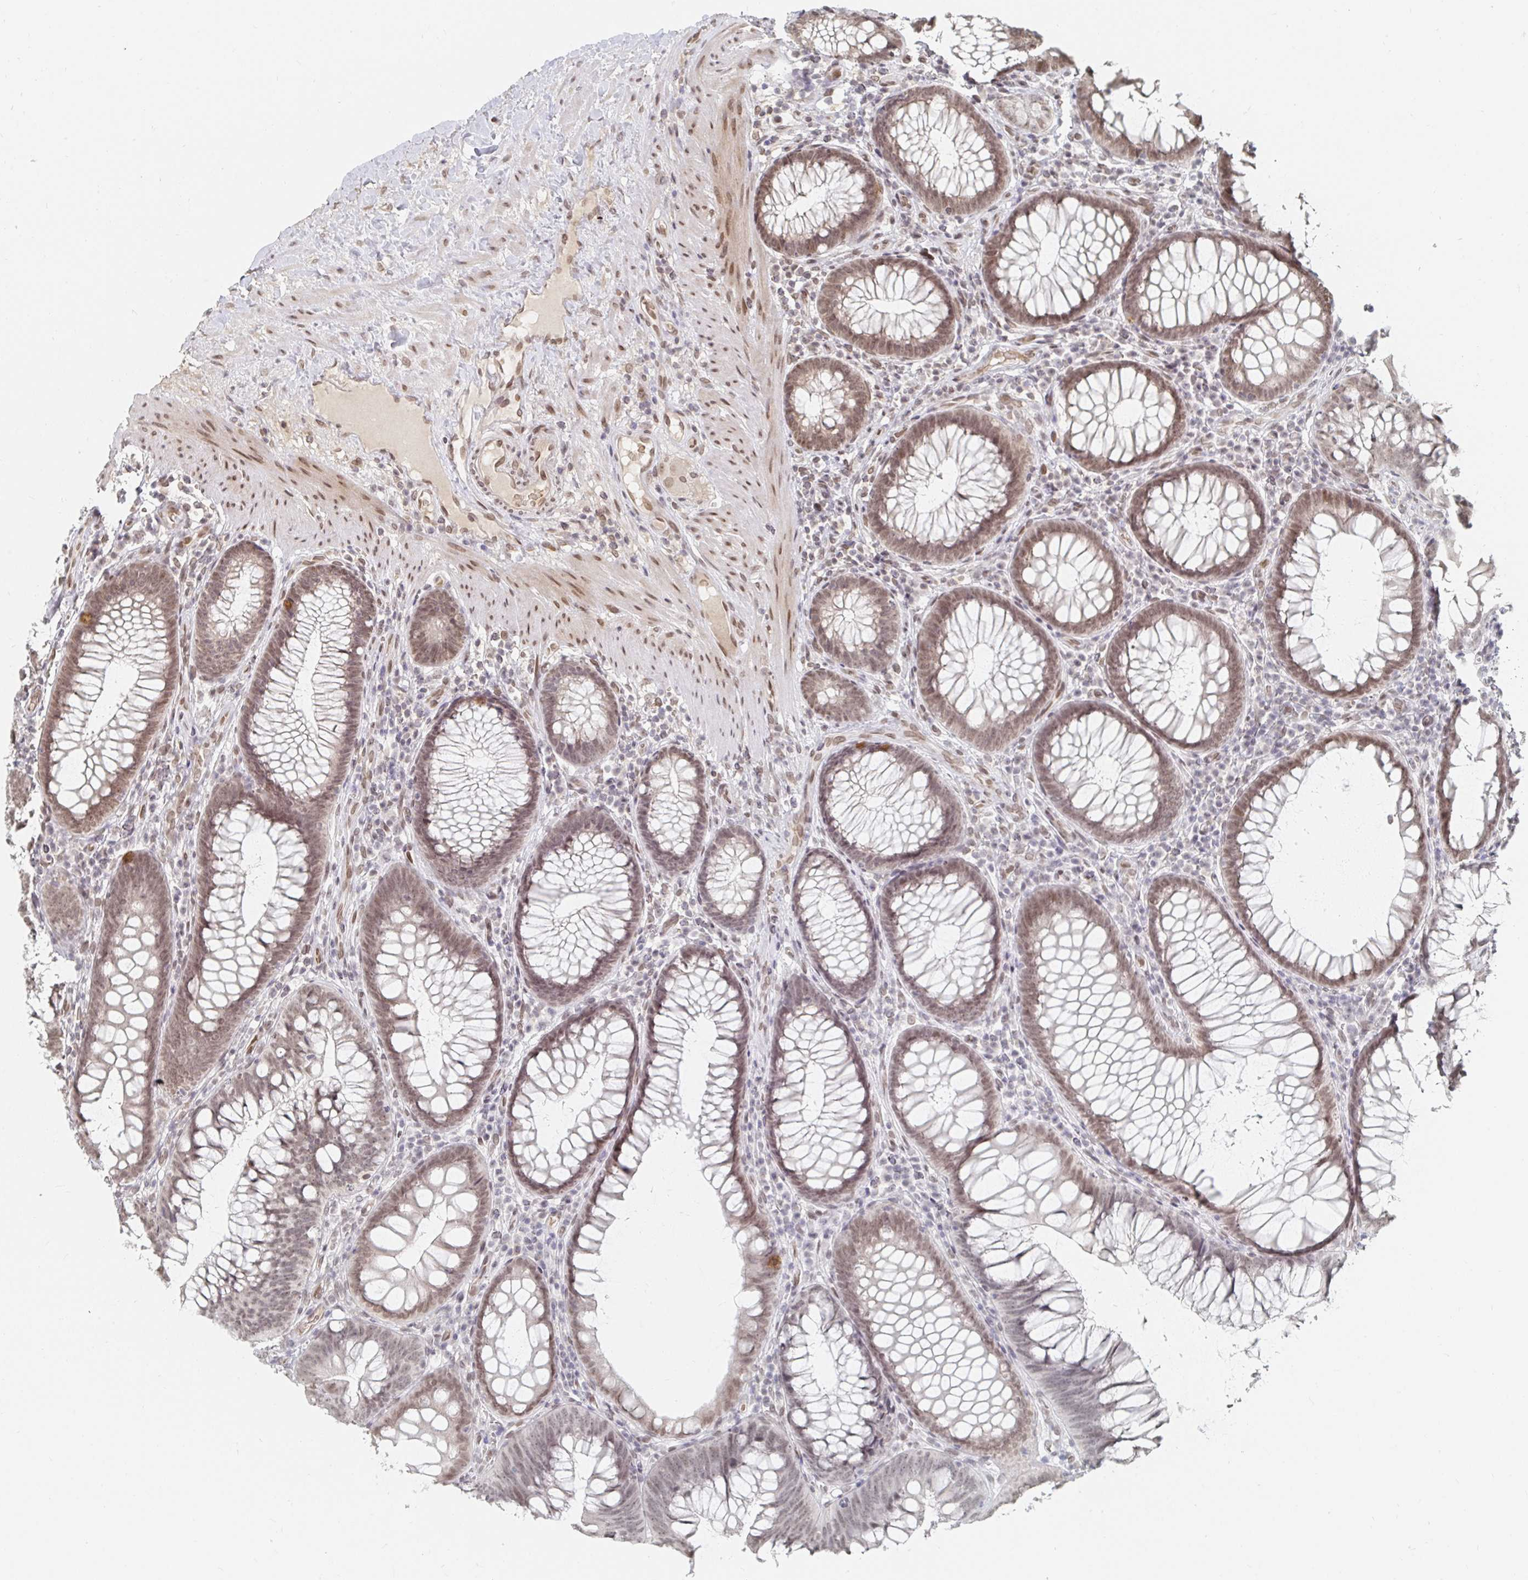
{"staining": {"intensity": "weak", "quantity": ">75%", "location": "nuclear"}, "tissue": "colon", "cell_type": "Endothelial cells", "image_type": "normal", "snomed": [{"axis": "morphology", "description": "Normal tissue, NOS"}, {"axis": "morphology", "description": "Adenoma, NOS"}, {"axis": "topography", "description": "Soft tissue"}, {"axis": "topography", "description": "Colon"}], "caption": "Benign colon displays weak nuclear staining in about >75% of endothelial cells Using DAB (brown) and hematoxylin (blue) stains, captured at high magnification using brightfield microscopy..", "gene": "CHD2", "patient": {"sex": "male", "age": 47}}